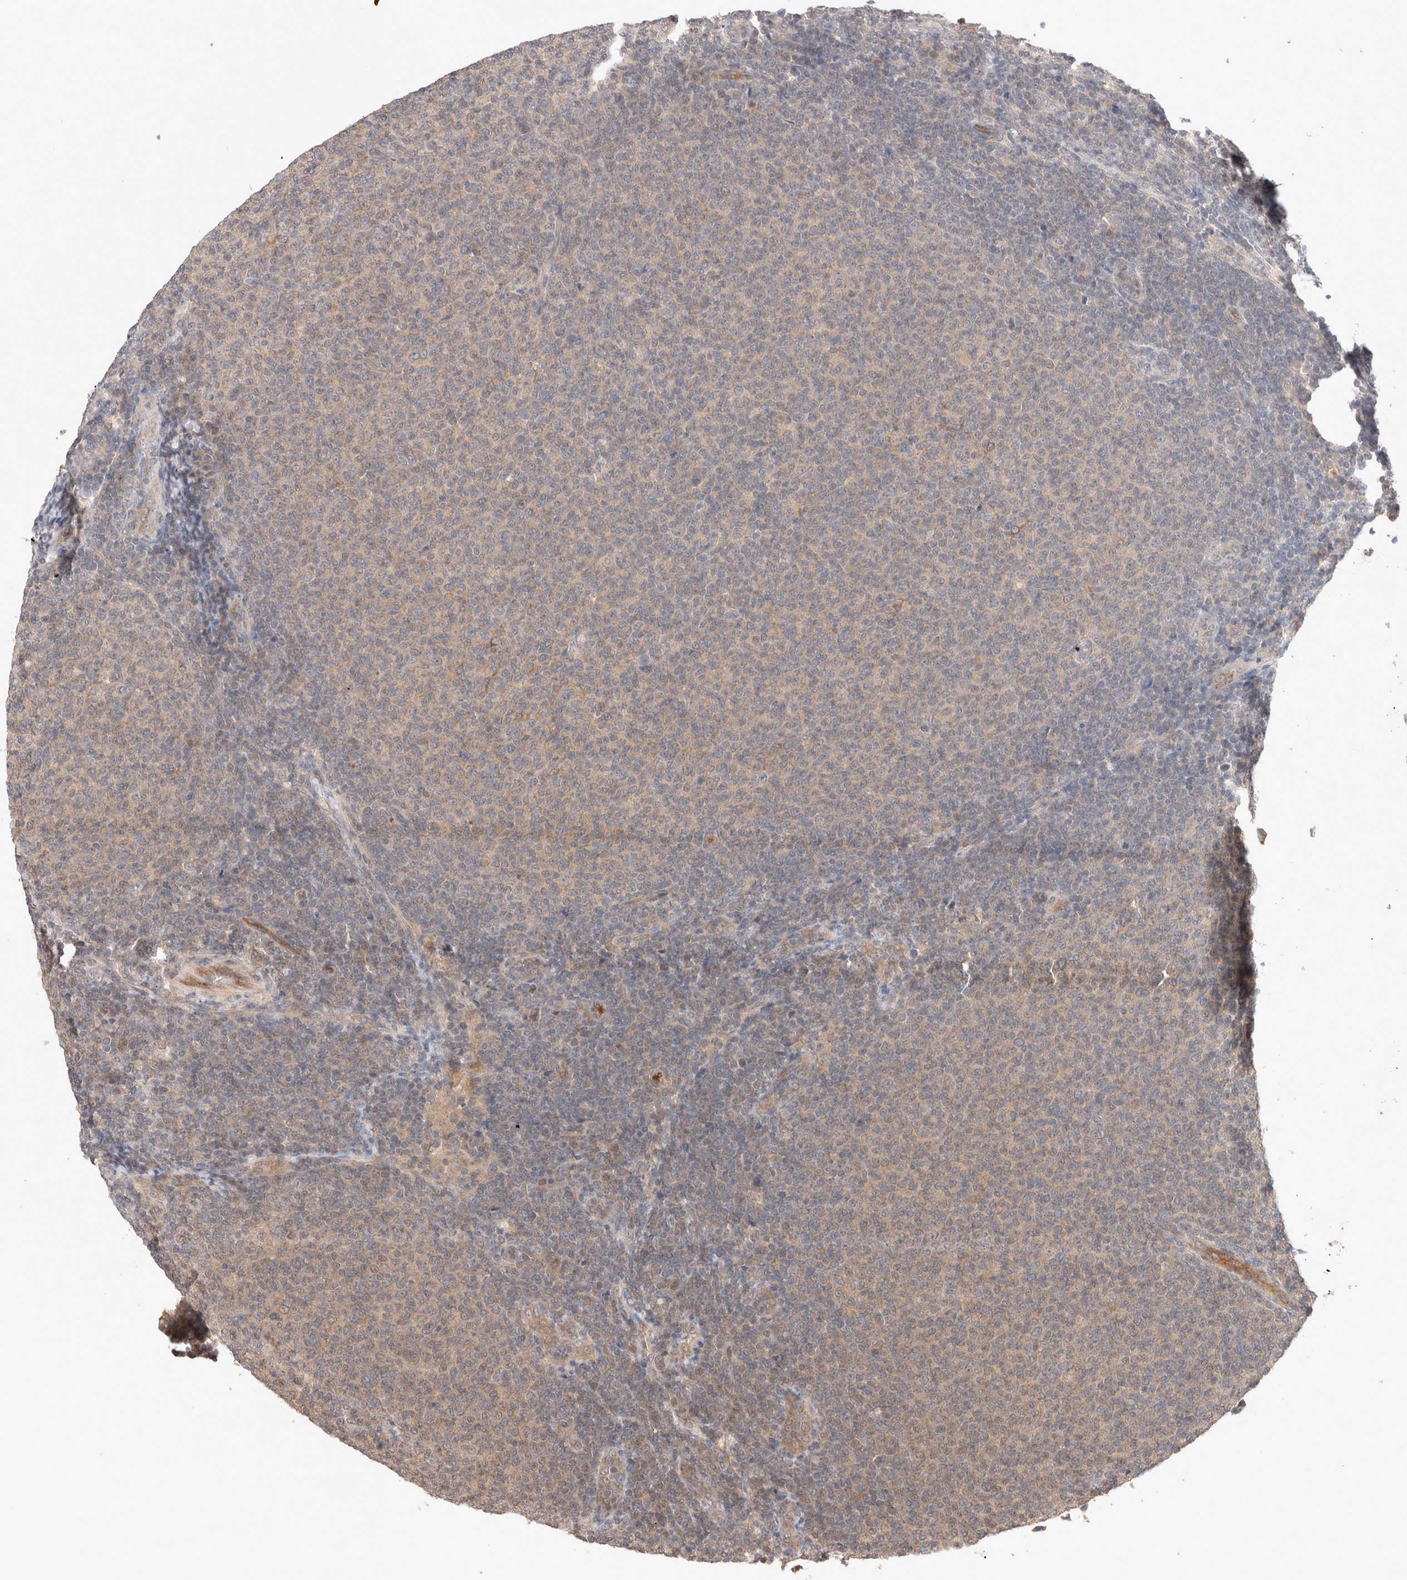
{"staining": {"intensity": "weak", "quantity": "25%-75%", "location": "cytoplasmic/membranous"}, "tissue": "lymphoma", "cell_type": "Tumor cells", "image_type": "cancer", "snomed": [{"axis": "morphology", "description": "Malignant lymphoma, non-Hodgkin's type, Low grade"}, {"axis": "topography", "description": "Lymph node"}], "caption": "About 25%-75% of tumor cells in low-grade malignant lymphoma, non-Hodgkin's type demonstrate weak cytoplasmic/membranous protein staining as visualized by brown immunohistochemical staining.", "gene": "KLHL20", "patient": {"sex": "male", "age": 66}}